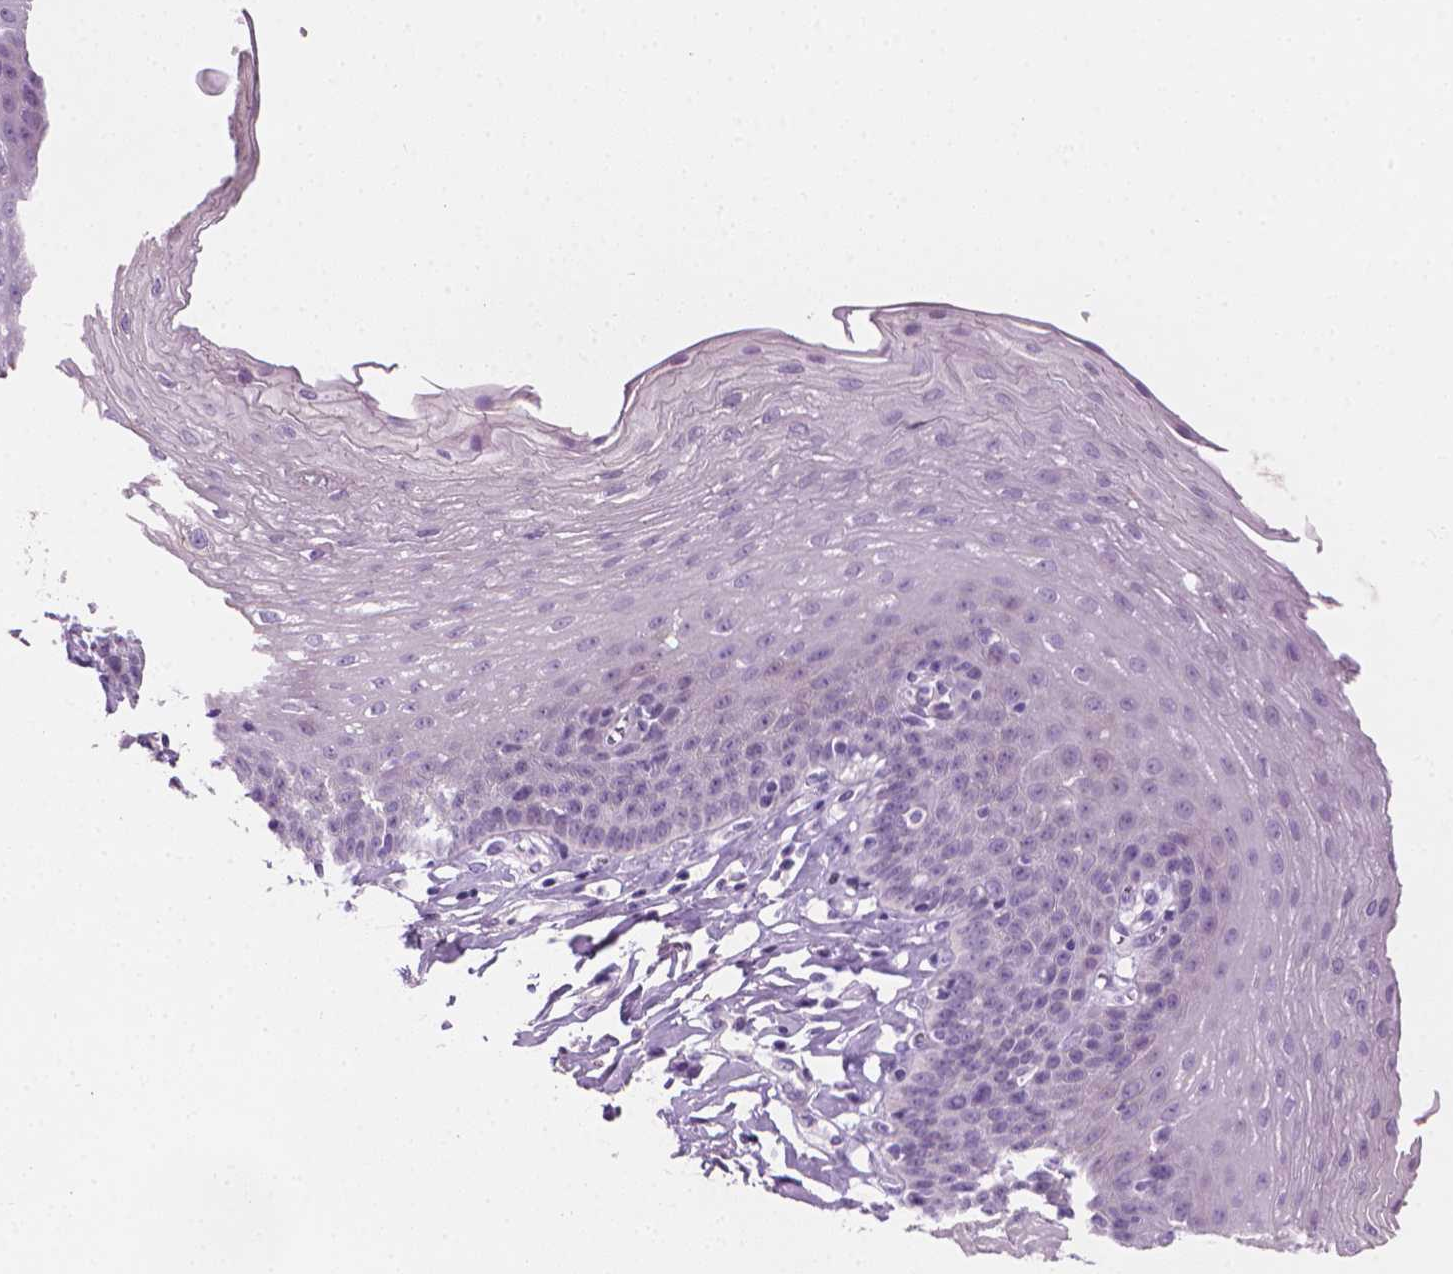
{"staining": {"intensity": "negative", "quantity": "none", "location": "none"}, "tissue": "esophagus", "cell_type": "Squamous epithelial cells", "image_type": "normal", "snomed": [{"axis": "morphology", "description": "Normal tissue, NOS"}, {"axis": "topography", "description": "Esophagus"}], "caption": "Micrograph shows no protein staining in squamous epithelial cells of unremarkable esophagus.", "gene": "TTC29", "patient": {"sex": "female", "age": 81}}